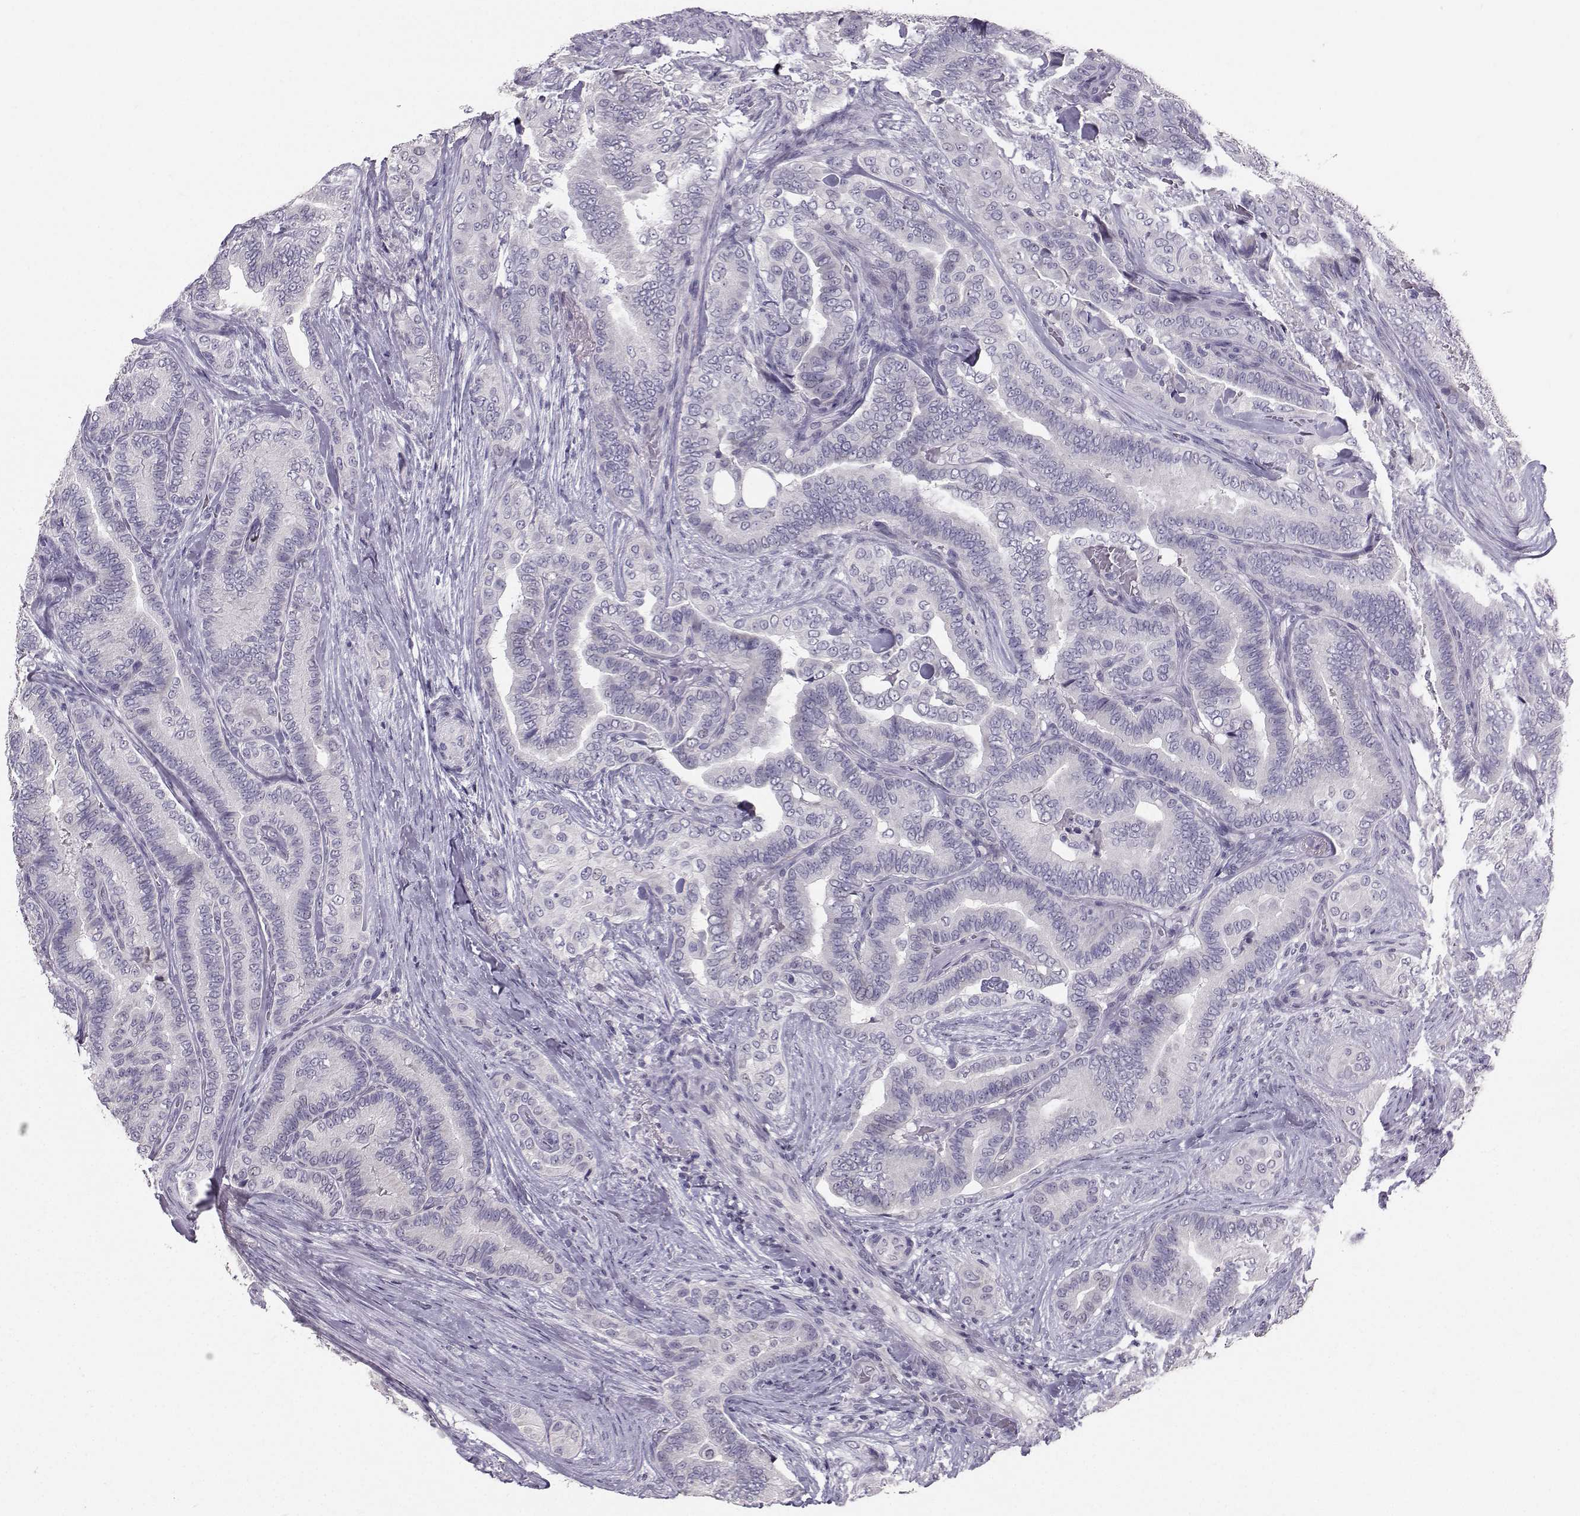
{"staining": {"intensity": "negative", "quantity": "none", "location": "none"}, "tissue": "thyroid cancer", "cell_type": "Tumor cells", "image_type": "cancer", "snomed": [{"axis": "morphology", "description": "Papillary adenocarcinoma, NOS"}, {"axis": "topography", "description": "Thyroid gland"}], "caption": "Tumor cells are negative for brown protein staining in thyroid cancer (papillary adenocarcinoma).", "gene": "PKP2", "patient": {"sex": "male", "age": 61}}